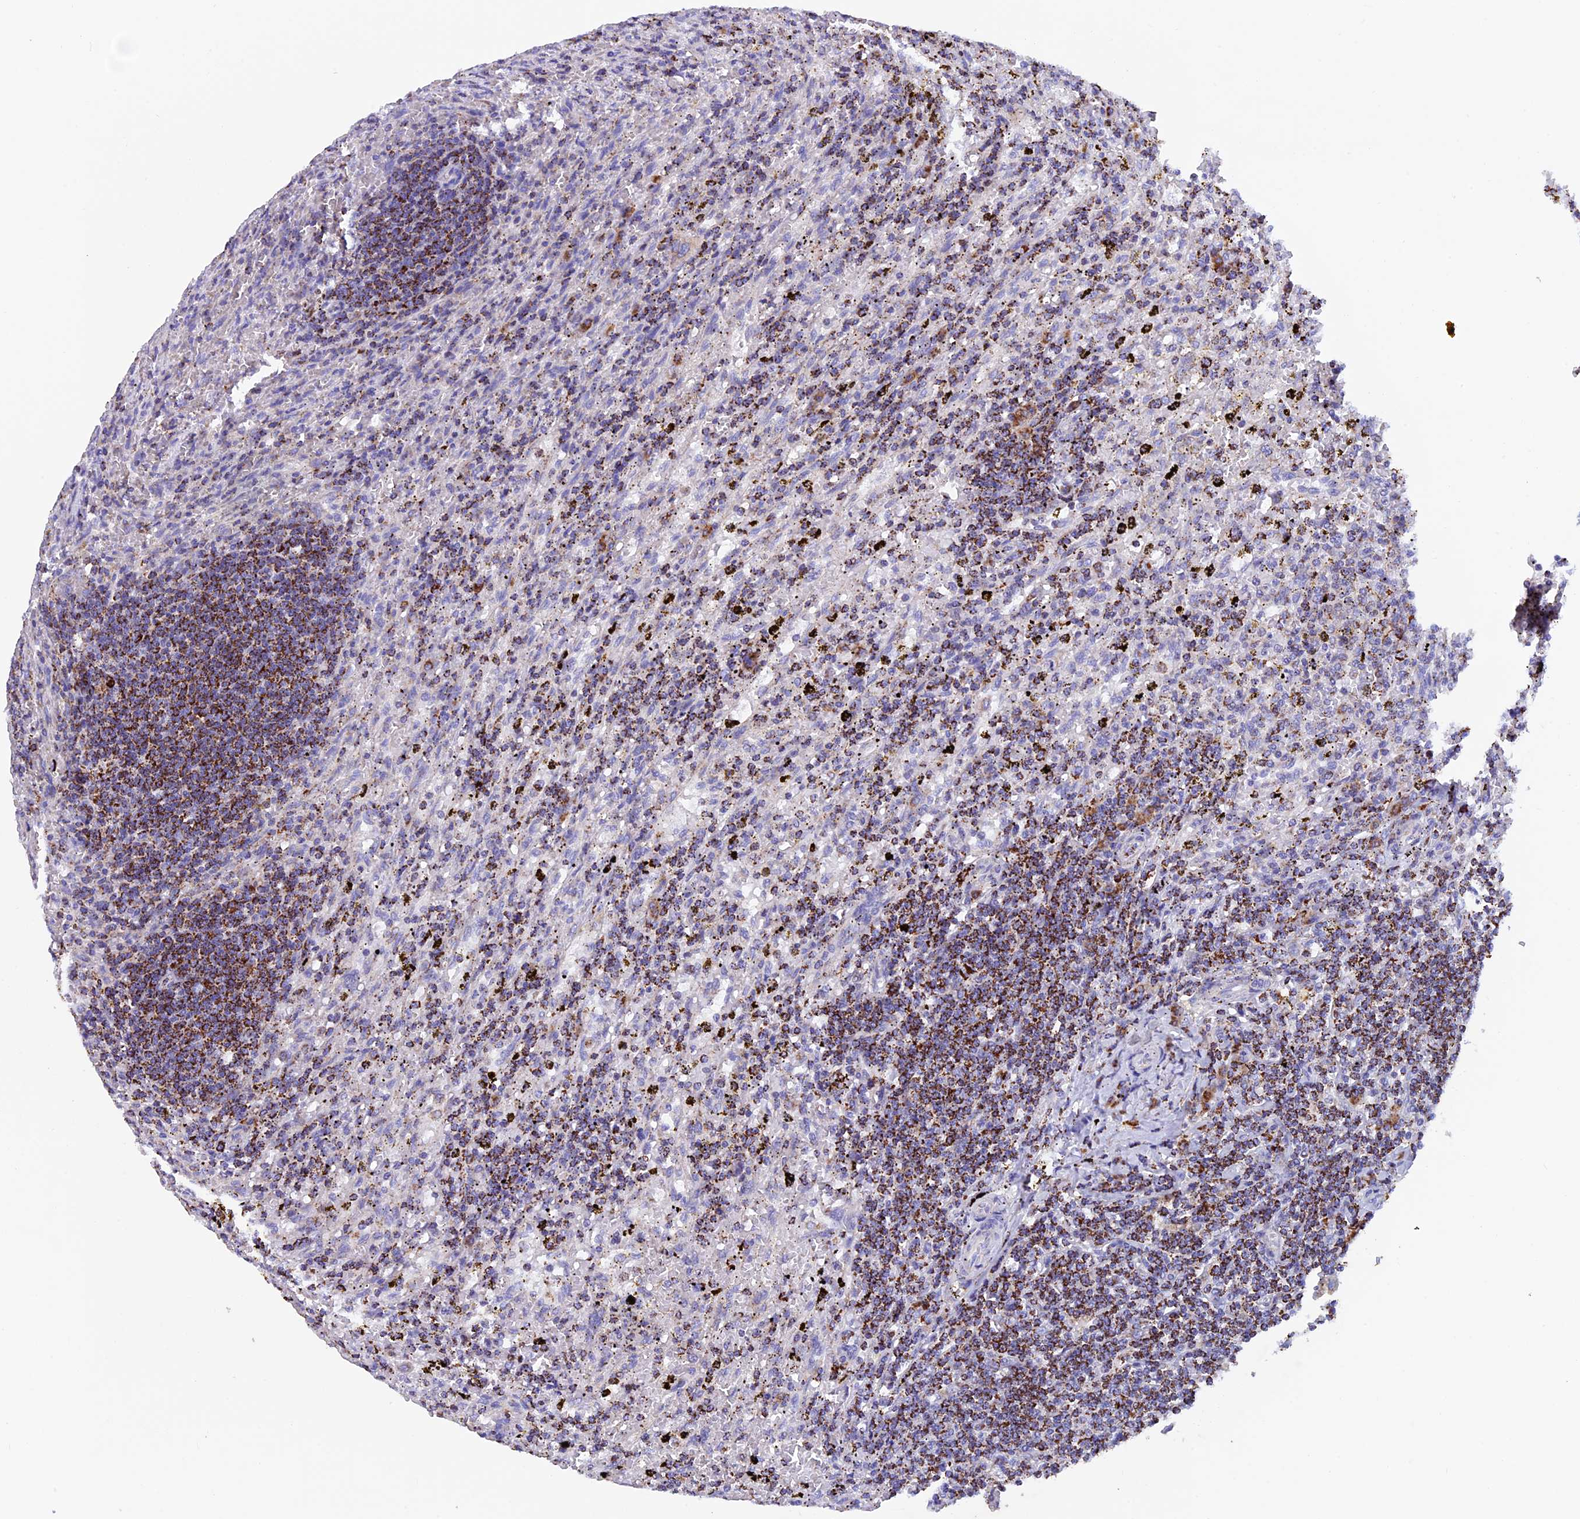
{"staining": {"intensity": "moderate", "quantity": ">75%", "location": "cytoplasmic/membranous"}, "tissue": "lymphoma", "cell_type": "Tumor cells", "image_type": "cancer", "snomed": [{"axis": "morphology", "description": "Malignant lymphoma, non-Hodgkin's type, Low grade"}, {"axis": "topography", "description": "Spleen"}], "caption": "High-magnification brightfield microscopy of lymphoma stained with DAB (brown) and counterstained with hematoxylin (blue). tumor cells exhibit moderate cytoplasmic/membranous staining is seen in approximately>75% of cells. (Stains: DAB in brown, nuclei in blue, Microscopy: brightfield microscopy at high magnification).", "gene": "SLC8B1", "patient": {"sex": "male", "age": 76}}